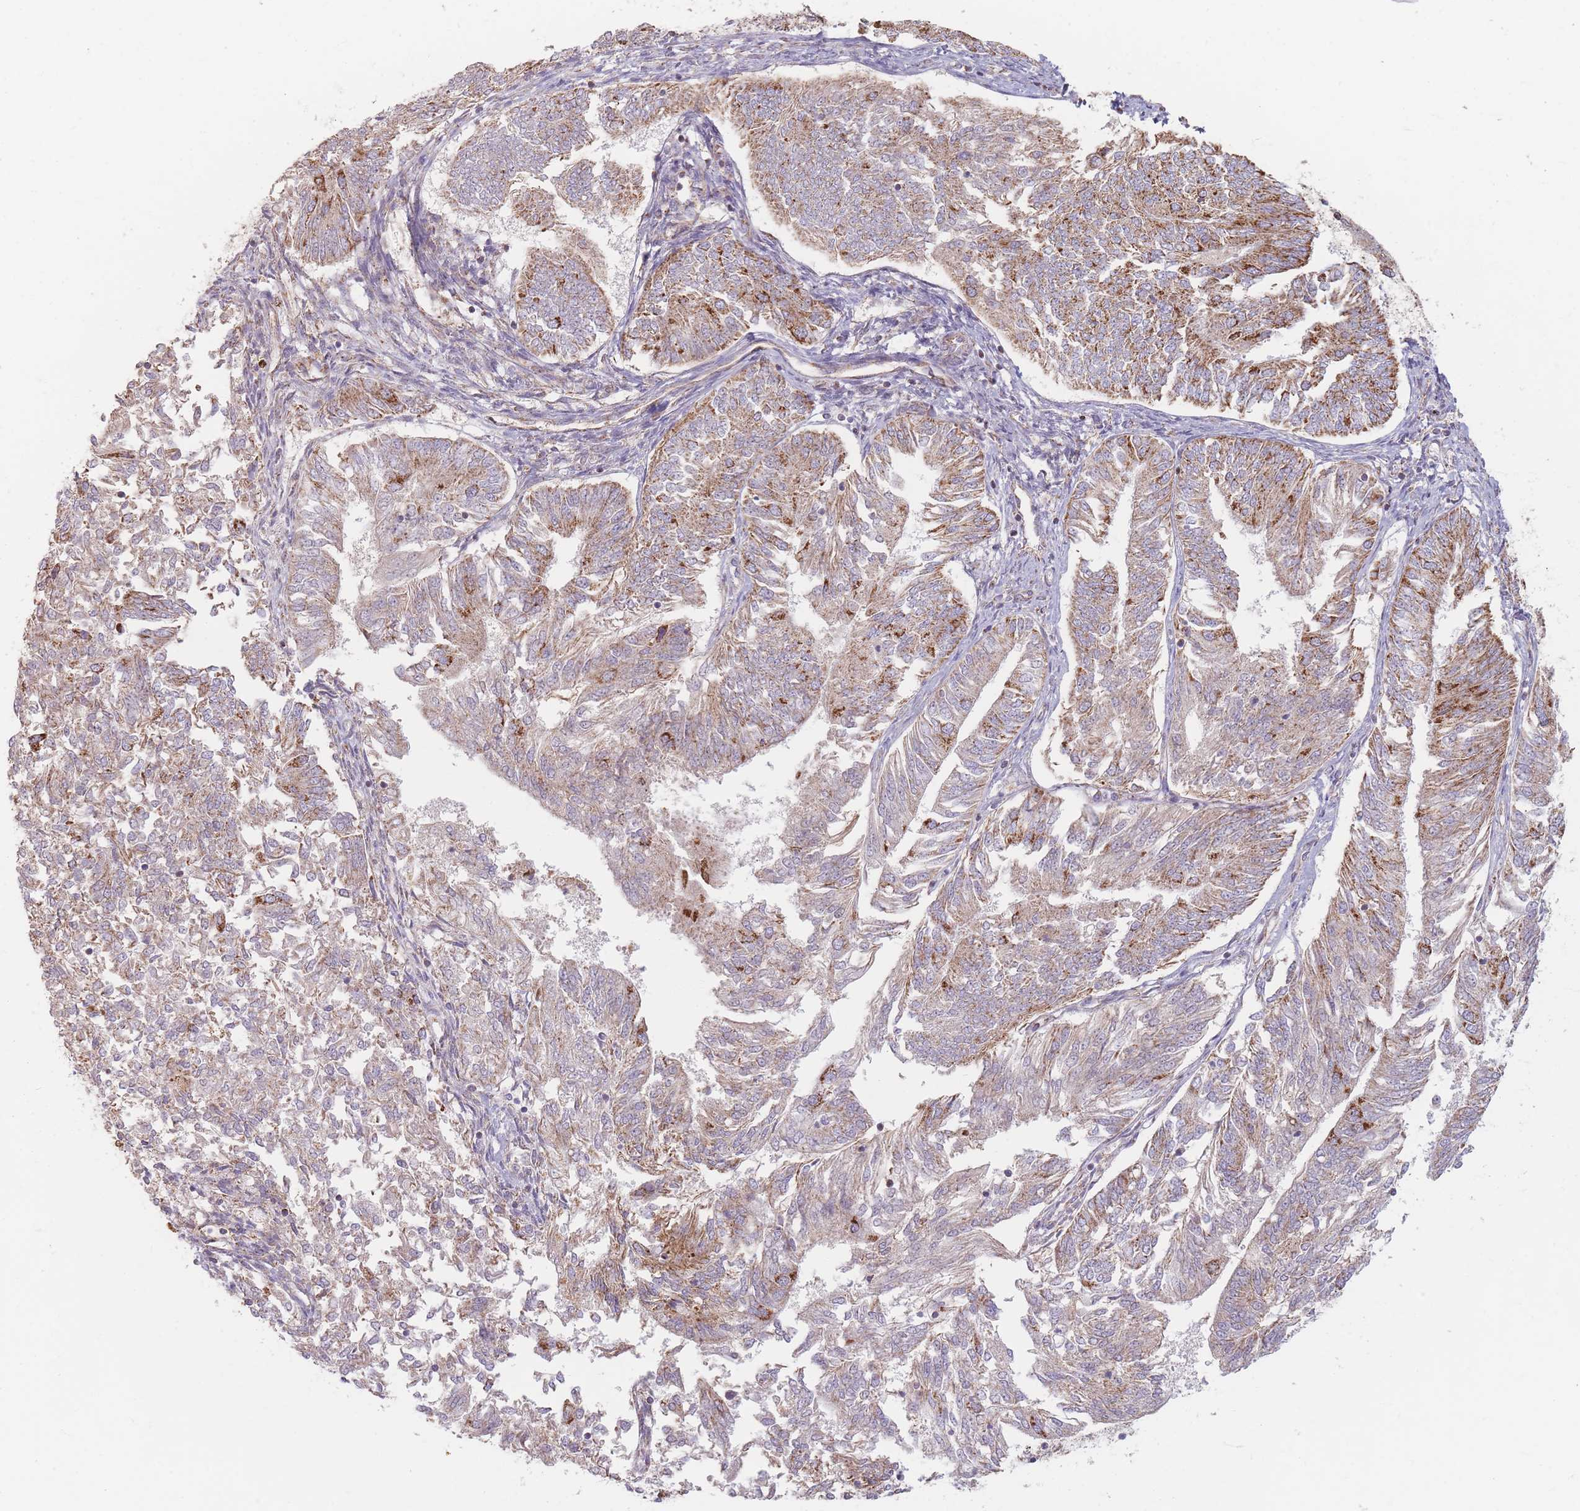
{"staining": {"intensity": "moderate", "quantity": "25%-75%", "location": "cytoplasmic/membranous"}, "tissue": "endometrial cancer", "cell_type": "Tumor cells", "image_type": "cancer", "snomed": [{"axis": "morphology", "description": "Adenocarcinoma, NOS"}, {"axis": "topography", "description": "Endometrium"}], "caption": "Endometrial cancer was stained to show a protein in brown. There is medium levels of moderate cytoplasmic/membranous expression in approximately 25%-75% of tumor cells.", "gene": "ESRP2", "patient": {"sex": "female", "age": 58}}